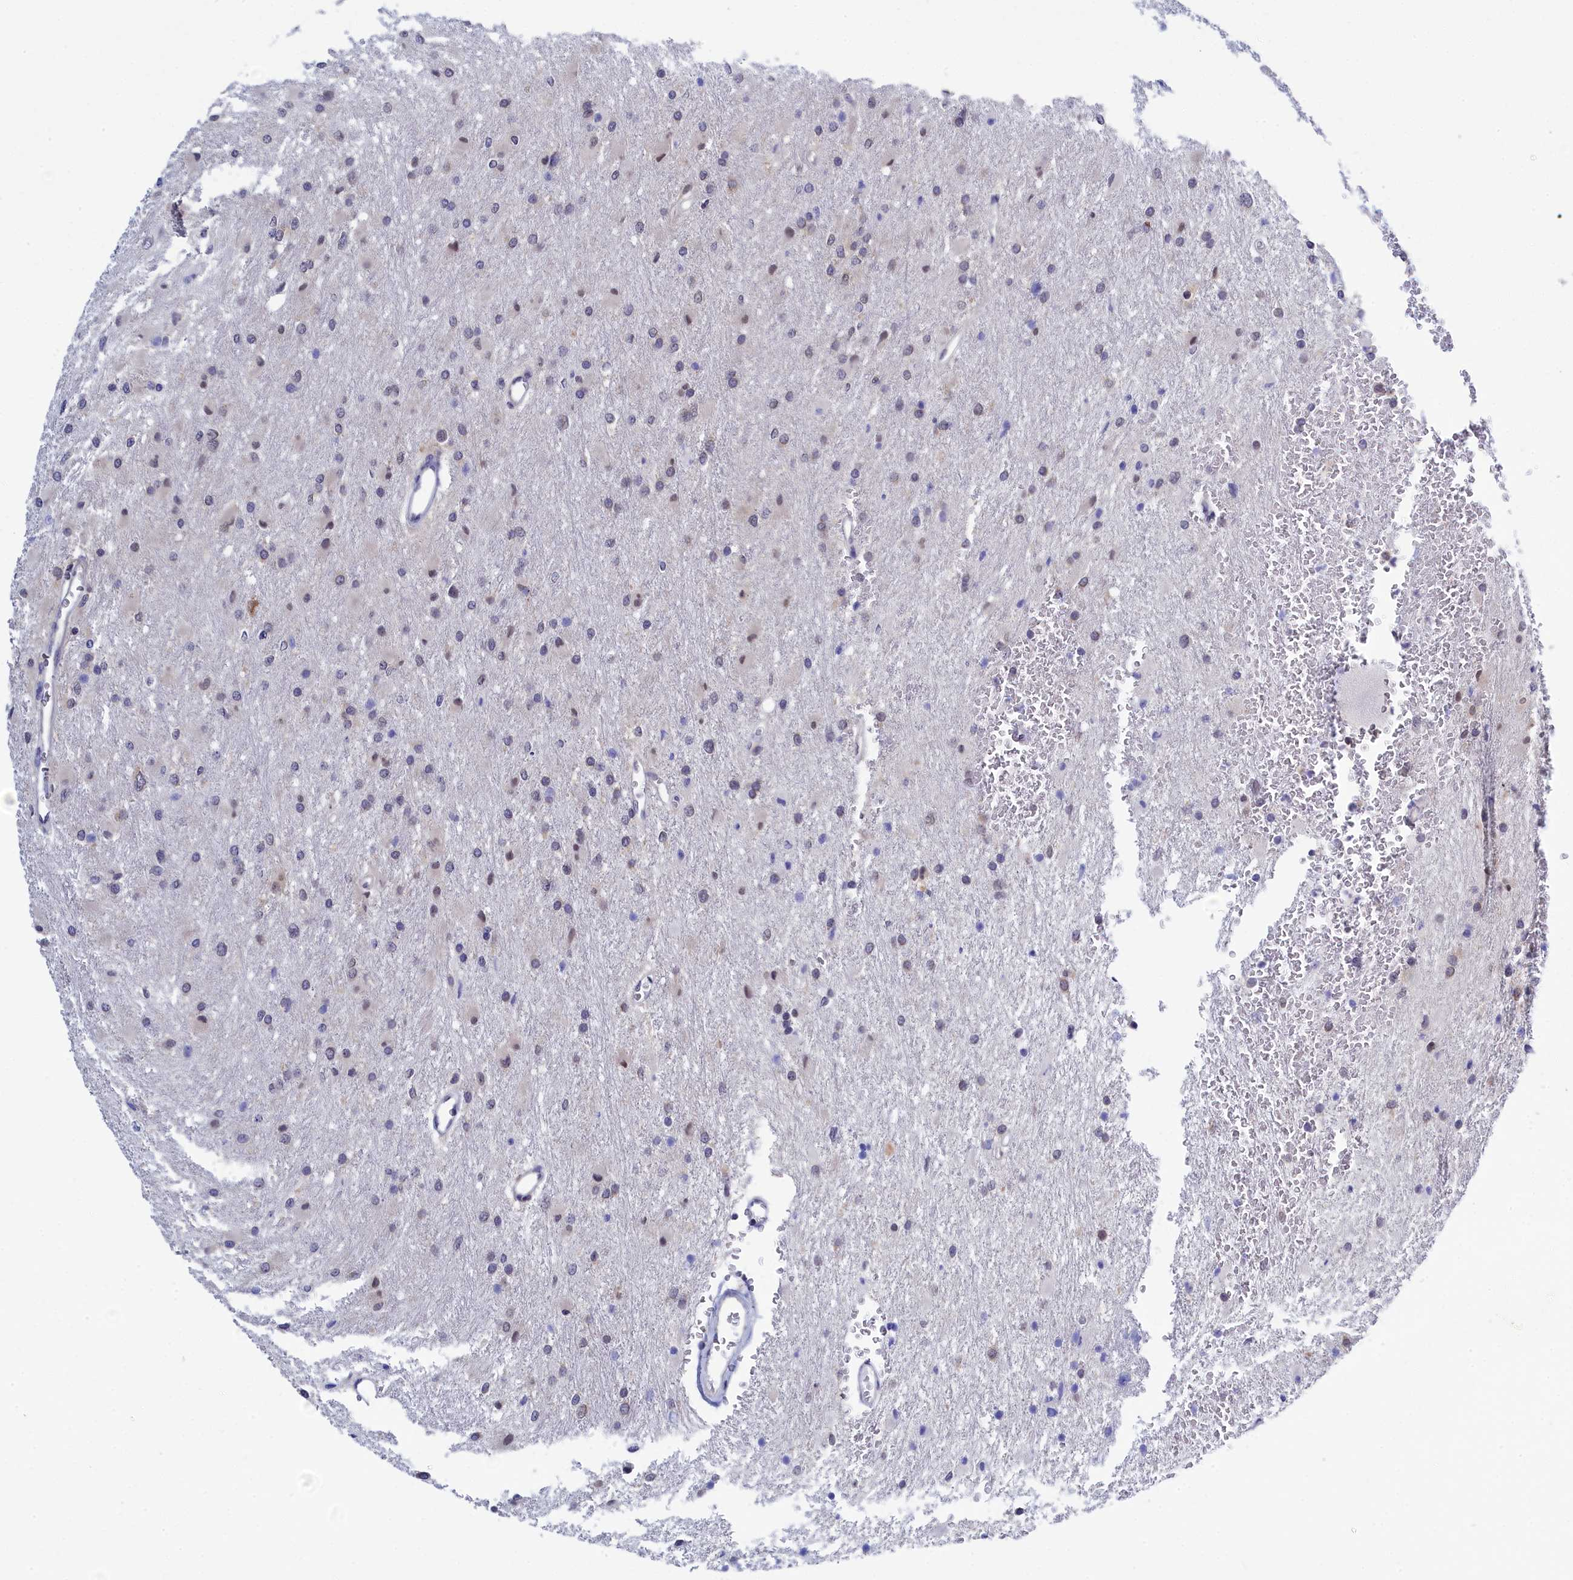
{"staining": {"intensity": "negative", "quantity": "none", "location": "none"}, "tissue": "glioma", "cell_type": "Tumor cells", "image_type": "cancer", "snomed": [{"axis": "morphology", "description": "Glioma, malignant, High grade"}, {"axis": "topography", "description": "Cerebral cortex"}], "caption": "Immunohistochemical staining of malignant glioma (high-grade) reveals no significant expression in tumor cells.", "gene": "PGP", "patient": {"sex": "female", "age": 36}}